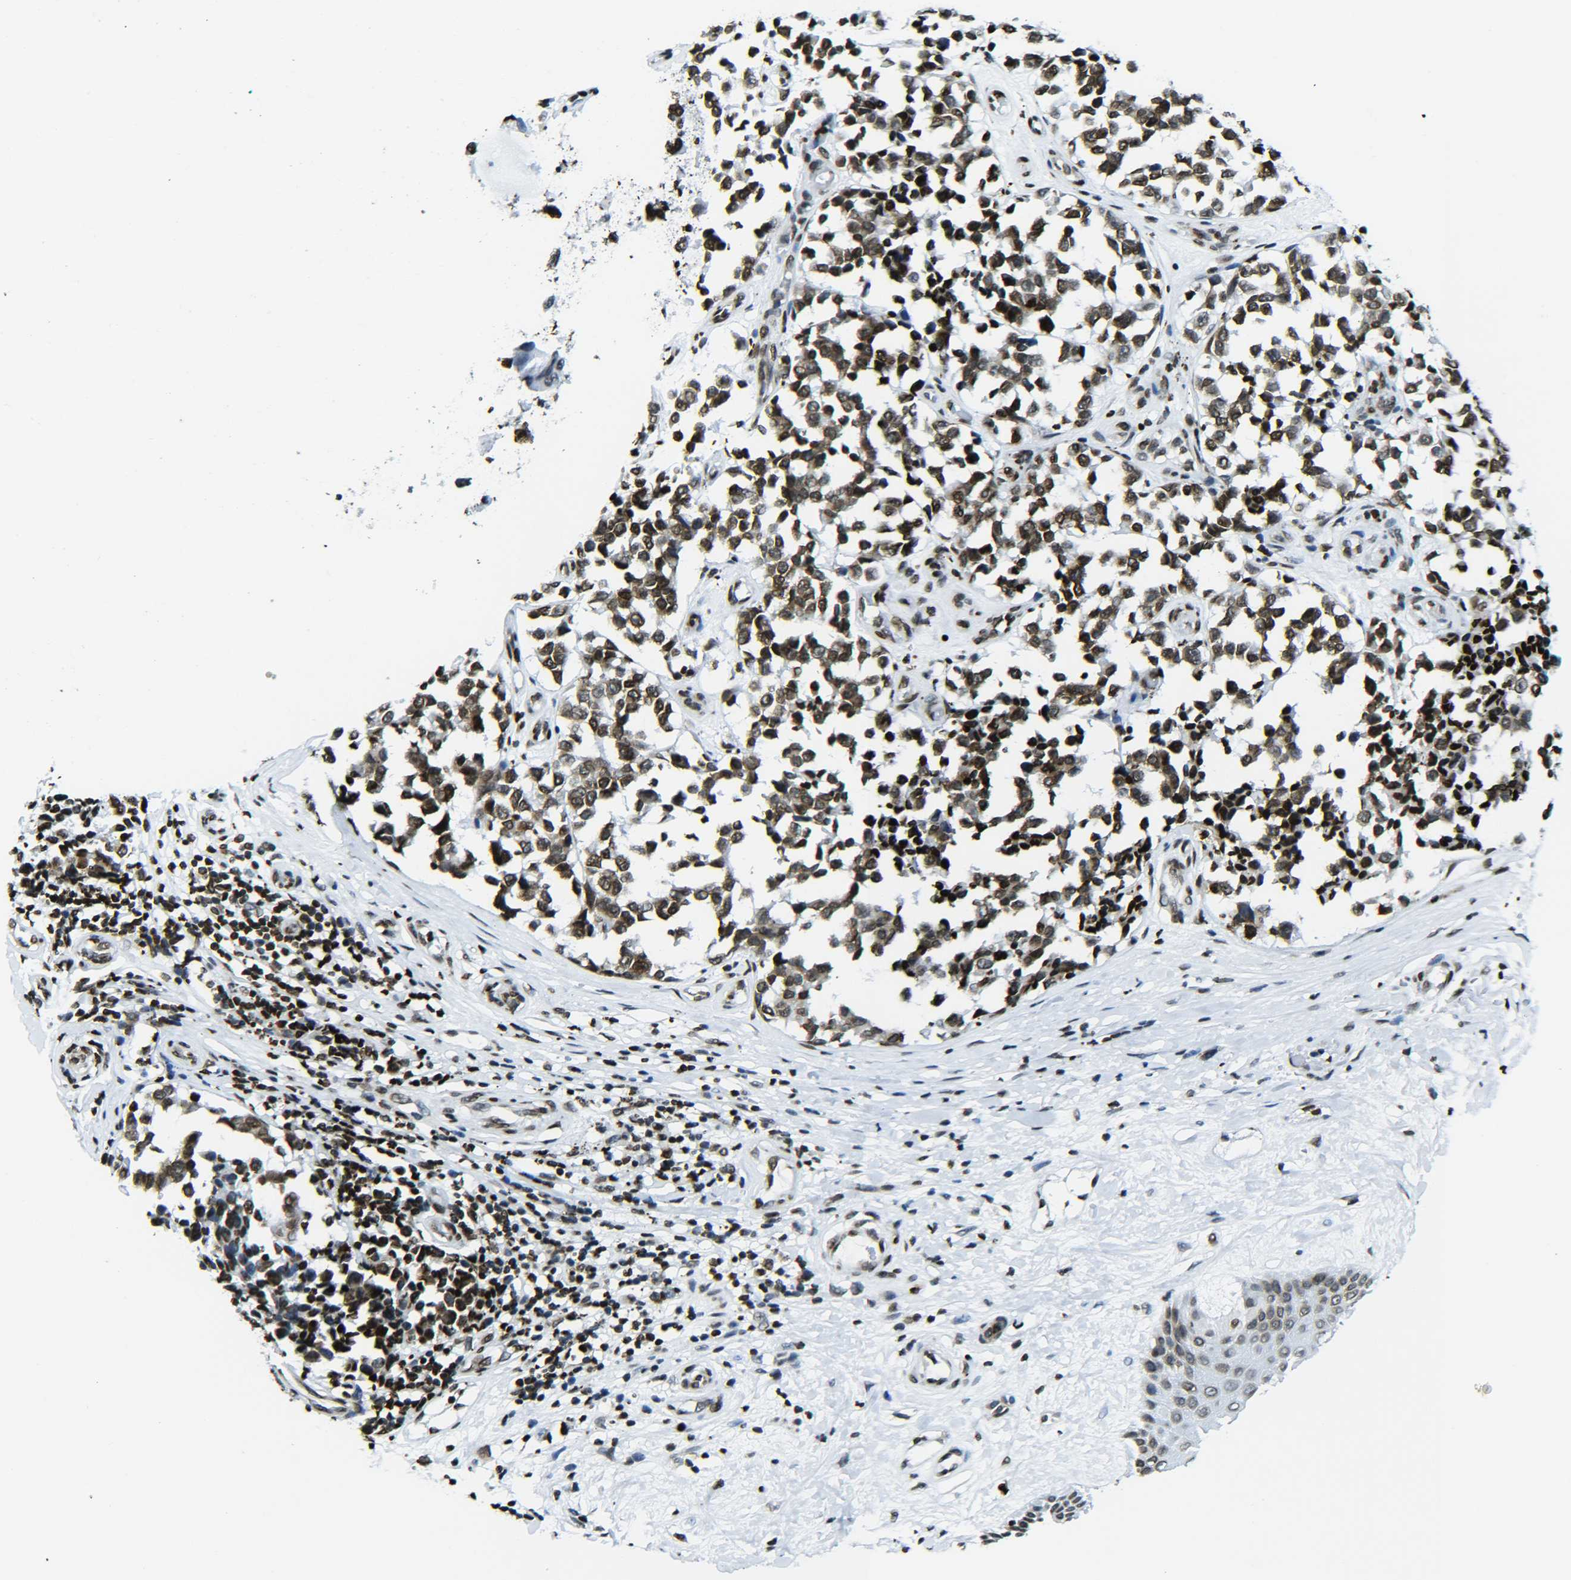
{"staining": {"intensity": "strong", "quantity": ">75%", "location": "nuclear"}, "tissue": "melanoma", "cell_type": "Tumor cells", "image_type": "cancer", "snomed": [{"axis": "morphology", "description": "Malignant melanoma, NOS"}, {"axis": "topography", "description": "Skin"}], "caption": "The histopathology image reveals staining of melanoma, revealing strong nuclear protein expression (brown color) within tumor cells. Nuclei are stained in blue.", "gene": "H2AX", "patient": {"sex": "female", "age": 64}}